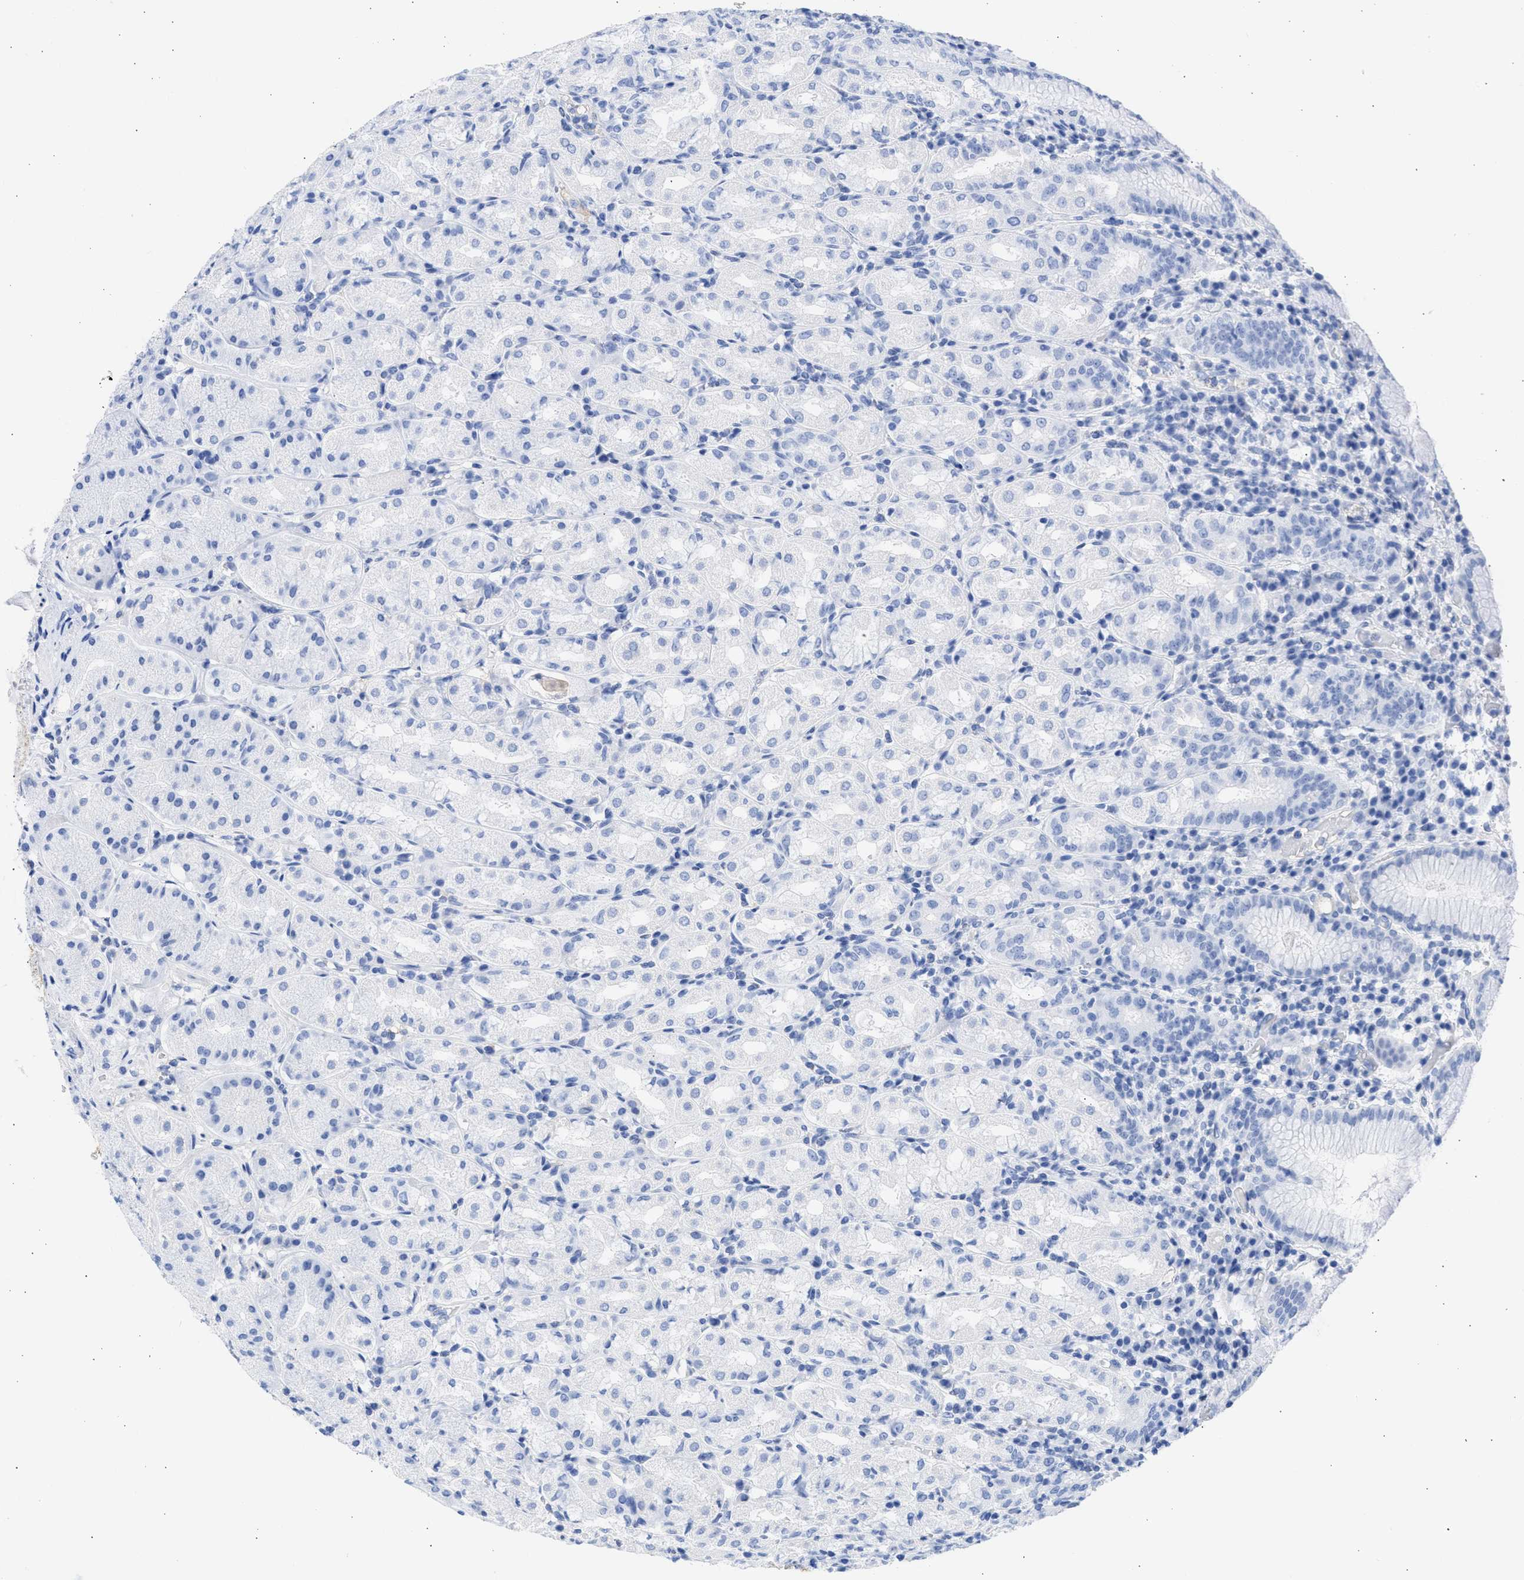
{"staining": {"intensity": "negative", "quantity": "none", "location": "none"}, "tissue": "stomach", "cell_type": "Glandular cells", "image_type": "normal", "snomed": [{"axis": "morphology", "description": "Normal tissue, NOS"}, {"axis": "topography", "description": "Stomach"}, {"axis": "topography", "description": "Stomach, lower"}], "caption": "IHC micrograph of normal stomach: stomach stained with DAB exhibits no significant protein positivity in glandular cells.", "gene": "RSPH1", "patient": {"sex": "female", "age": 56}}